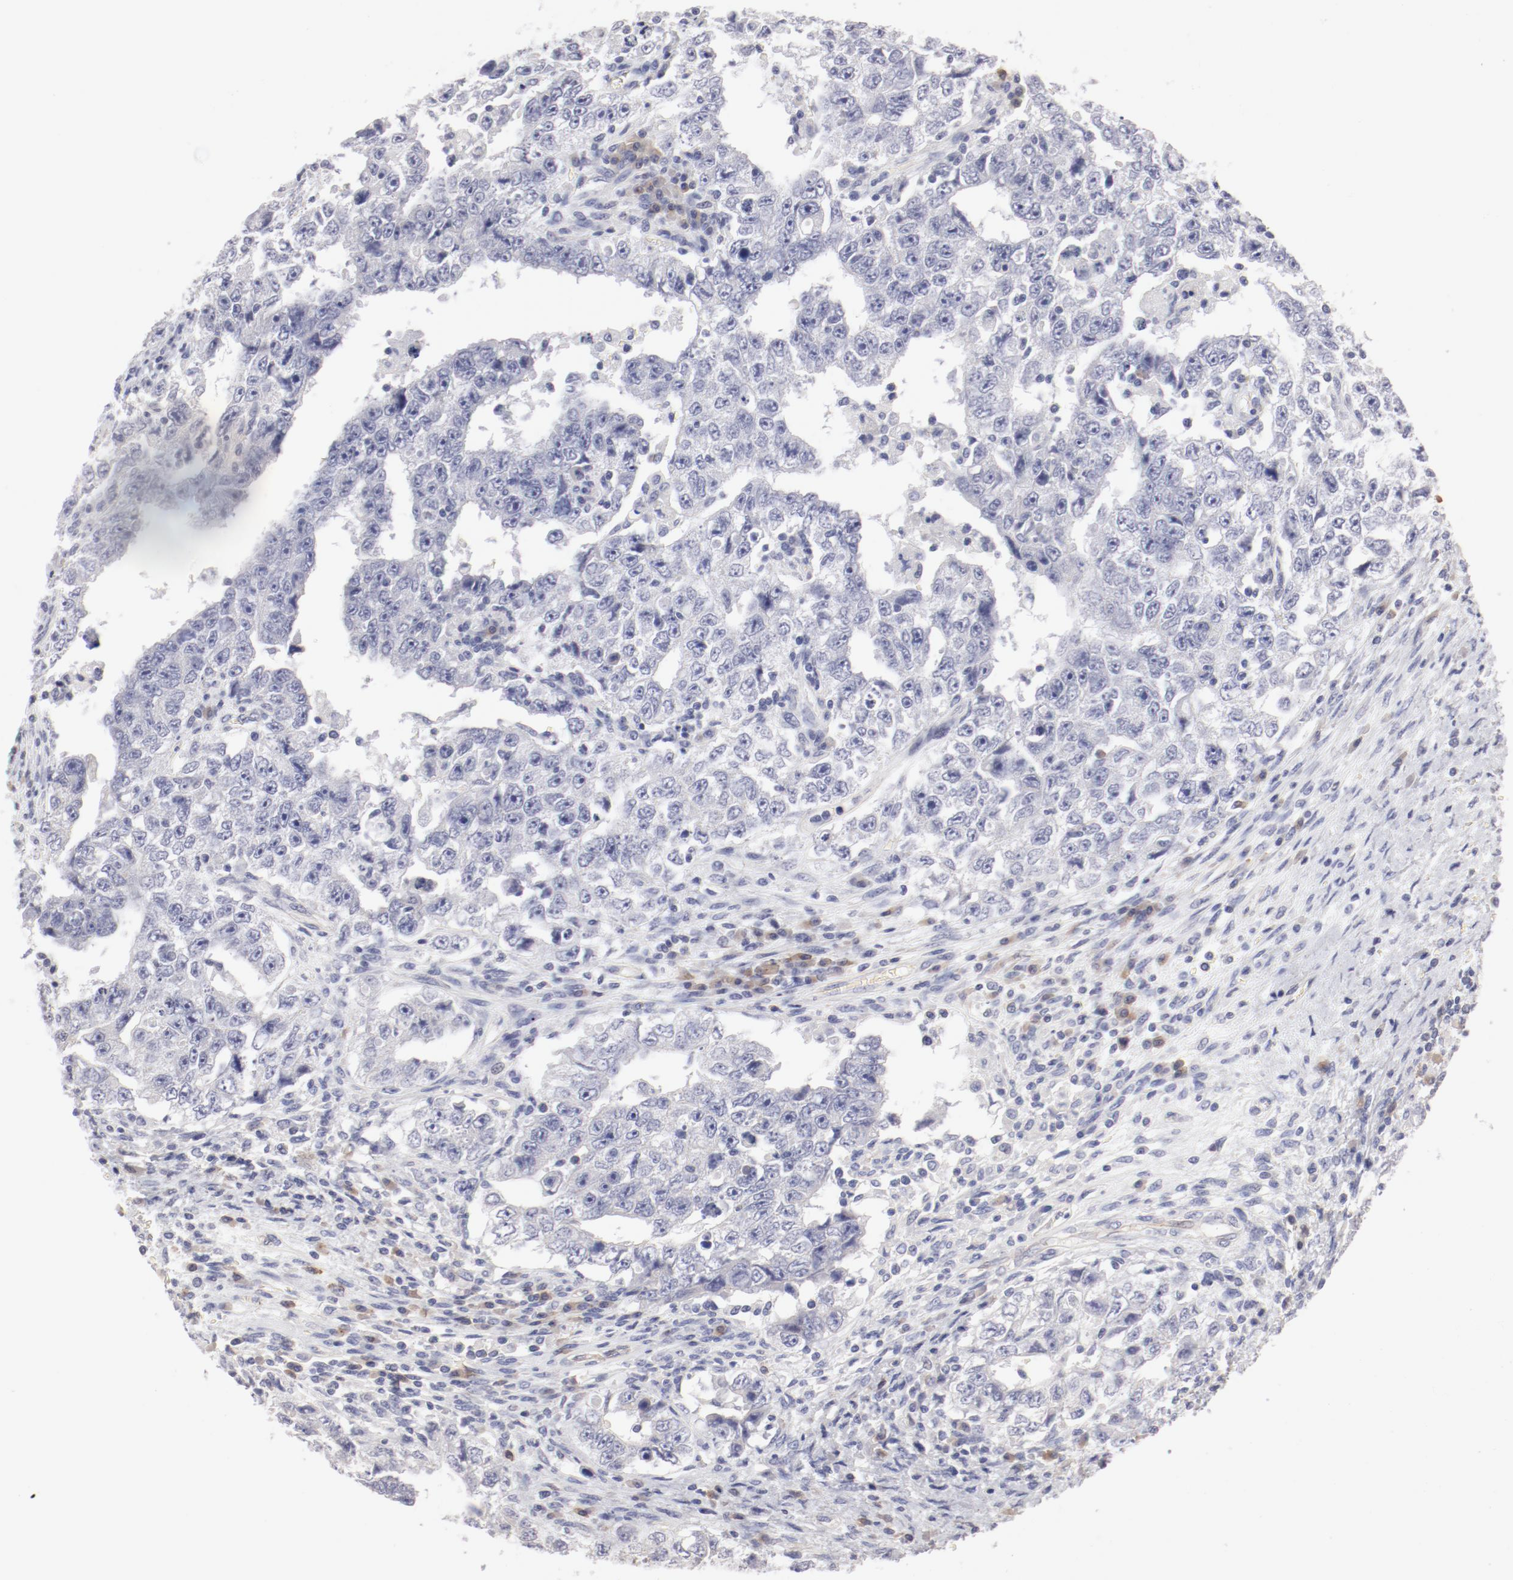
{"staining": {"intensity": "negative", "quantity": "none", "location": "none"}, "tissue": "testis cancer", "cell_type": "Tumor cells", "image_type": "cancer", "snomed": [{"axis": "morphology", "description": "Carcinoma, Embryonal, NOS"}, {"axis": "topography", "description": "Testis"}], "caption": "High magnification brightfield microscopy of testis embryonal carcinoma stained with DAB (3,3'-diaminobenzidine) (brown) and counterstained with hematoxylin (blue): tumor cells show no significant positivity.", "gene": "LAX1", "patient": {"sex": "male", "age": 26}}